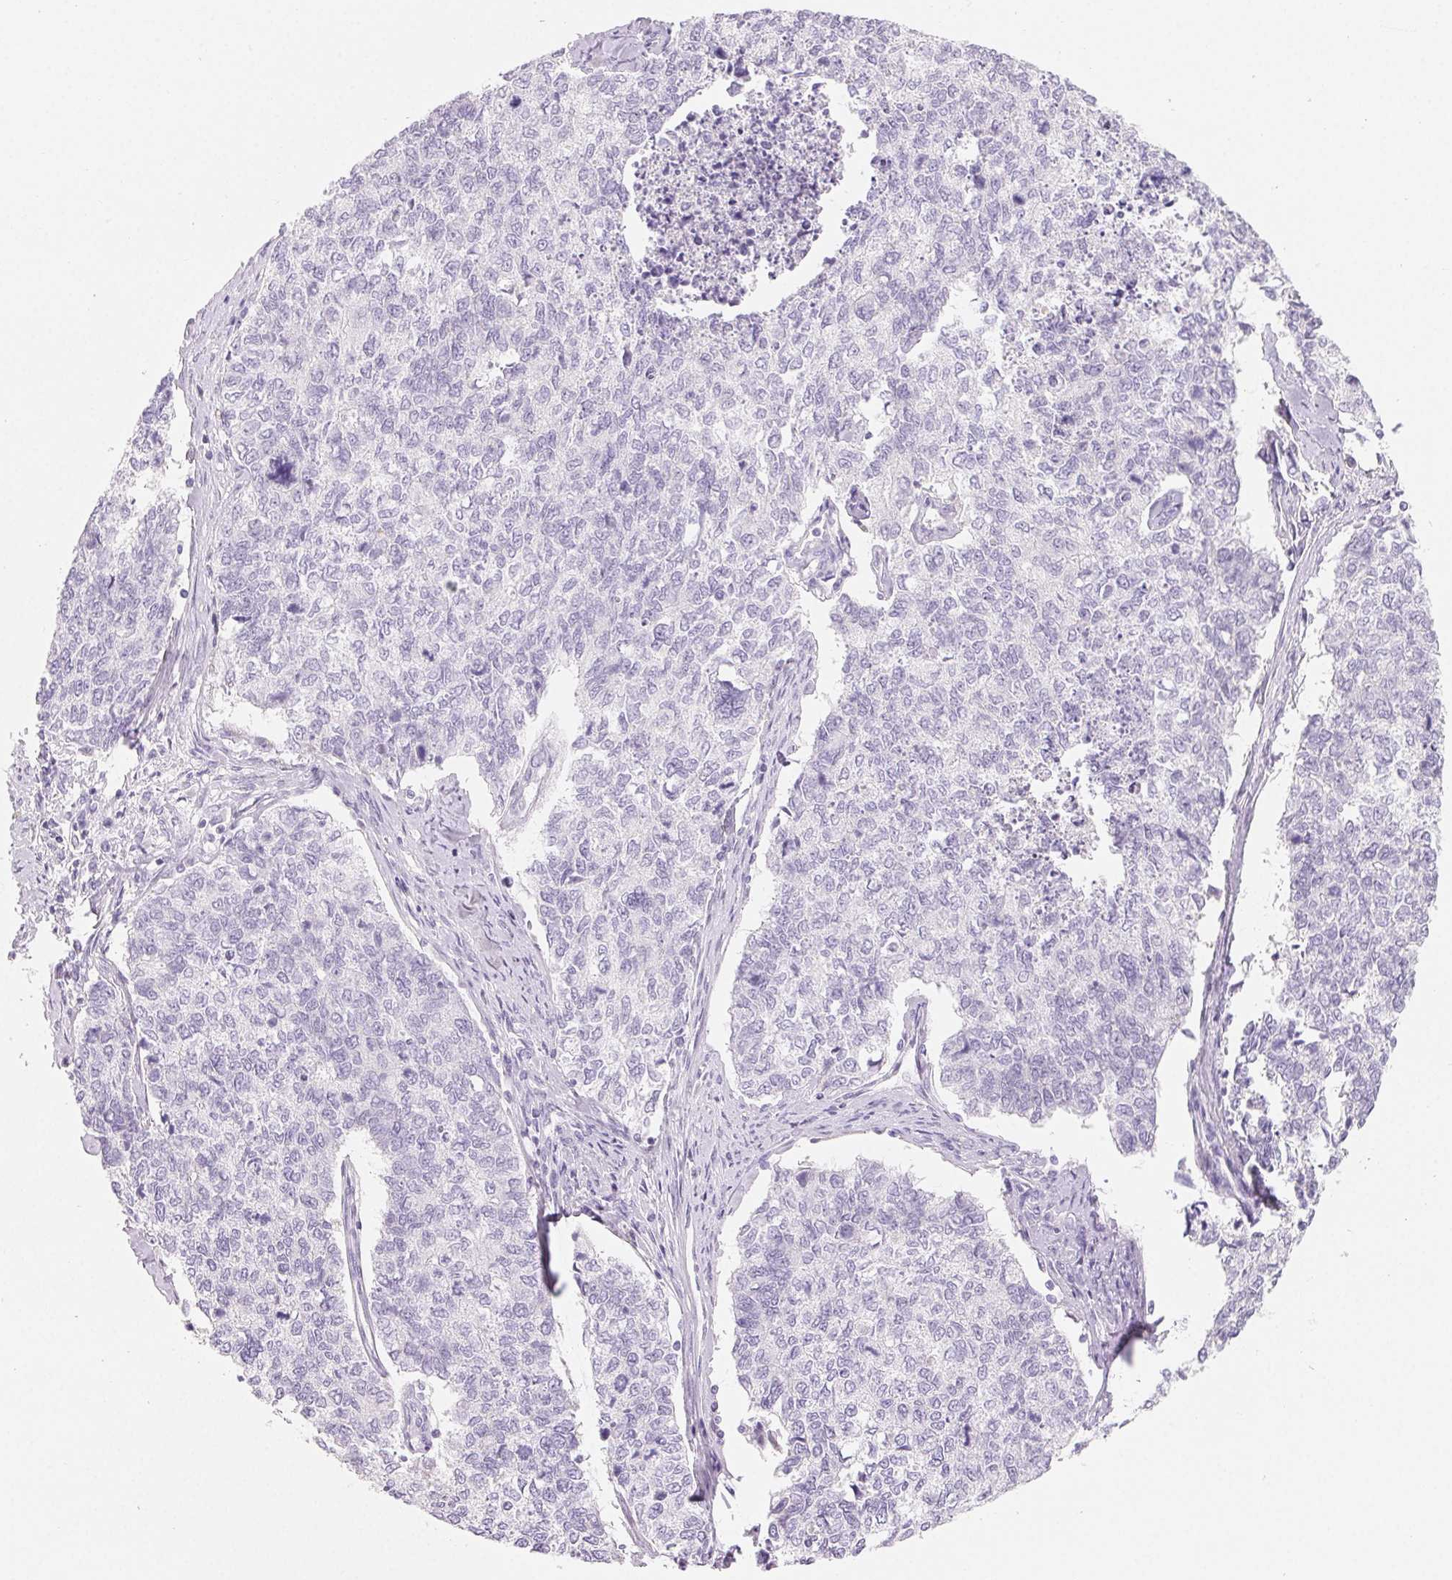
{"staining": {"intensity": "negative", "quantity": "none", "location": "none"}, "tissue": "cervical cancer", "cell_type": "Tumor cells", "image_type": "cancer", "snomed": [{"axis": "morphology", "description": "Adenocarcinoma, NOS"}, {"axis": "topography", "description": "Cervix"}], "caption": "Immunohistochemistry micrograph of neoplastic tissue: human cervical cancer (adenocarcinoma) stained with DAB (3,3'-diaminobenzidine) exhibits no significant protein positivity in tumor cells.", "gene": "SPACA5B", "patient": {"sex": "female", "age": 63}}